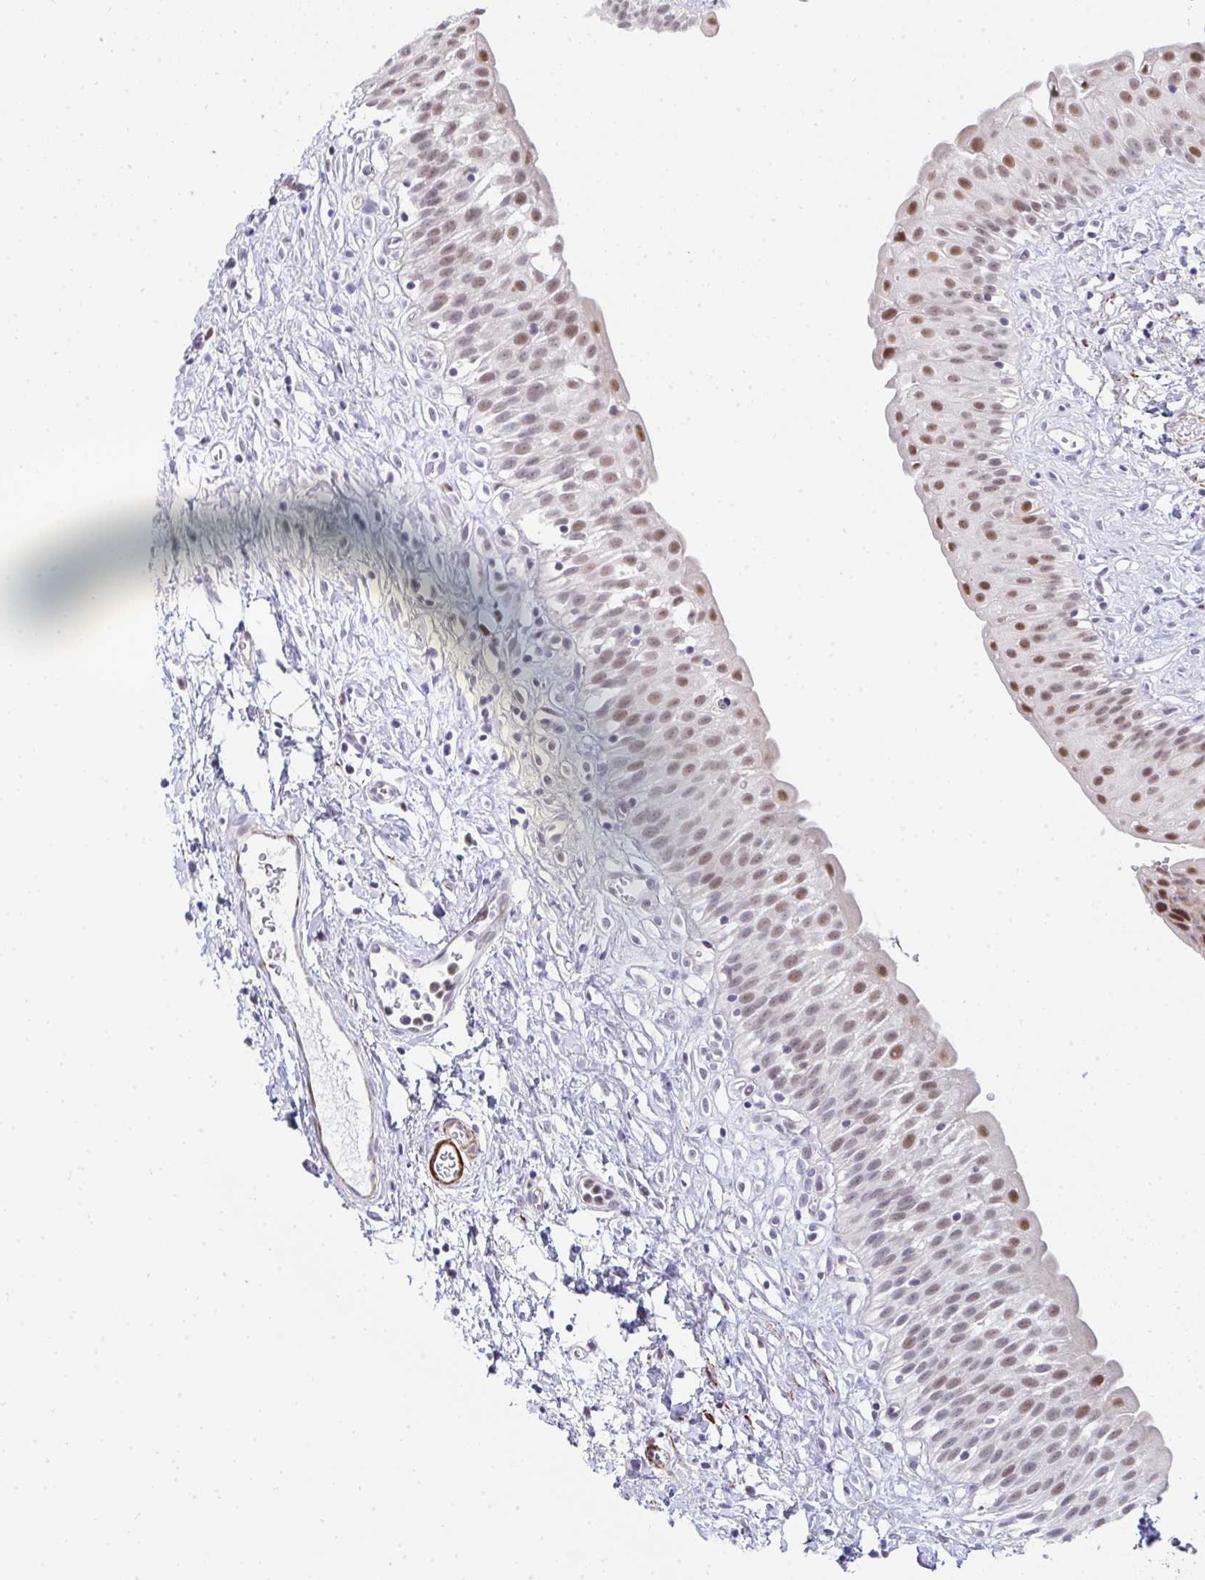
{"staining": {"intensity": "moderate", "quantity": "25%-75%", "location": "nuclear"}, "tissue": "urinary bladder", "cell_type": "Urothelial cells", "image_type": "normal", "snomed": [{"axis": "morphology", "description": "Normal tissue, NOS"}, {"axis": "topography", "description": "Urinary bladder"}], "caption": "IHC (DAB (3,3'-diaminobenzidine)) staining of unremarkable urinary bladder displays moderate nuclear protein positivity in about 25%-75% of urothelial cells.", "gene": "GINS2", "patient": {"sex": "male", "age": 51}}